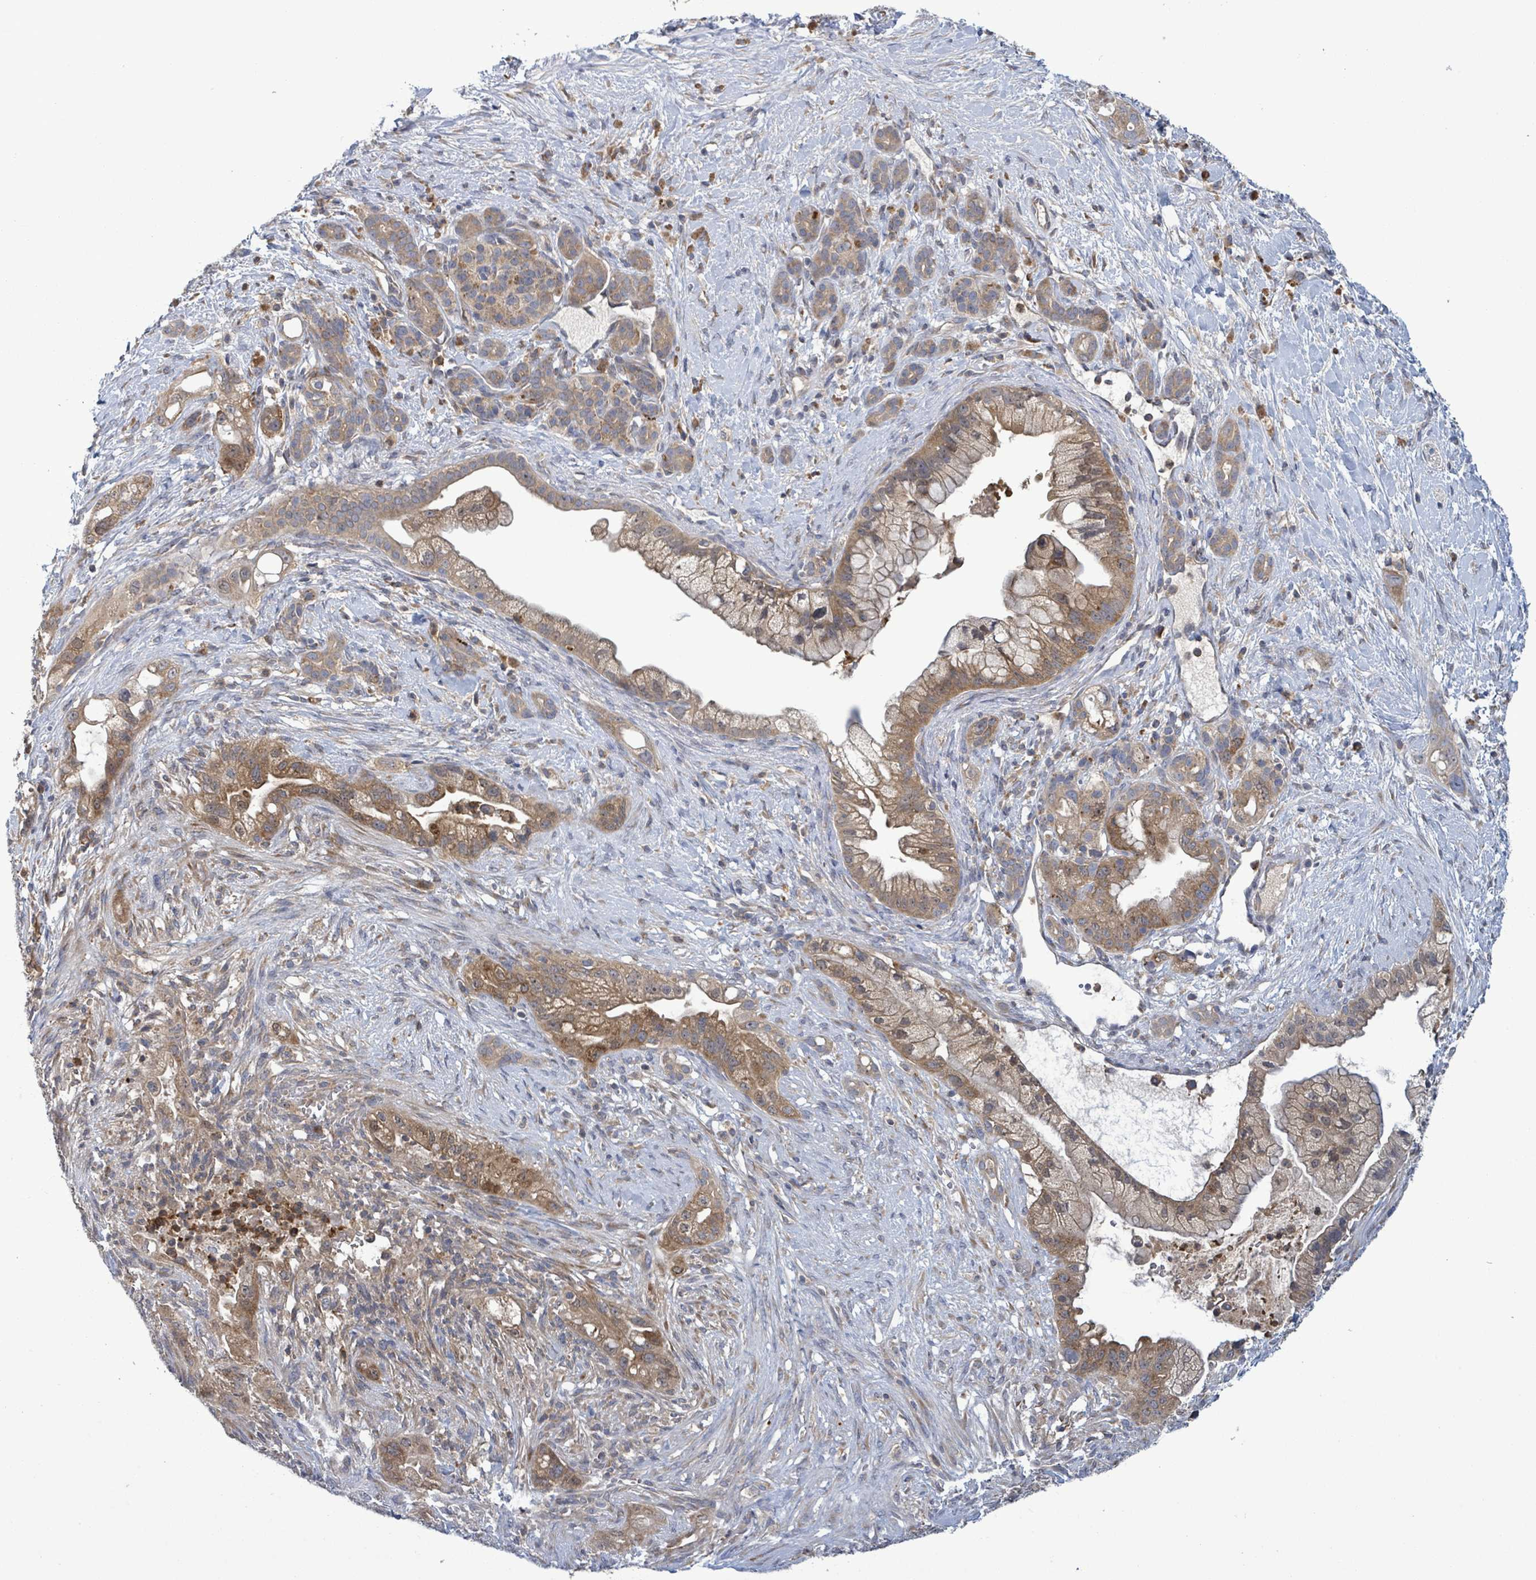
{"staining": {"intensity": "moderate", "quantity": ">75%", "location": "cytoplasmic/membranous"}, "tissue": "pancreatic cancer", "cell_type": "Tumor cells", "image_type": "cancer", "snomed": [{"axis": "morphology", "description": "Adenocarcinoma, NOS"}, {"axis": "topography", "description": "Pancreas"}], "caption": "About >75% of tumor cells in adenocarcinoma (pancreatic) exhibit moderate cytoplasmic/membranous protein expression as visualized by brown immunohistochemical staining.", "gene": "SERPINE3", "patient": {"sex": "male", "age": 44}}